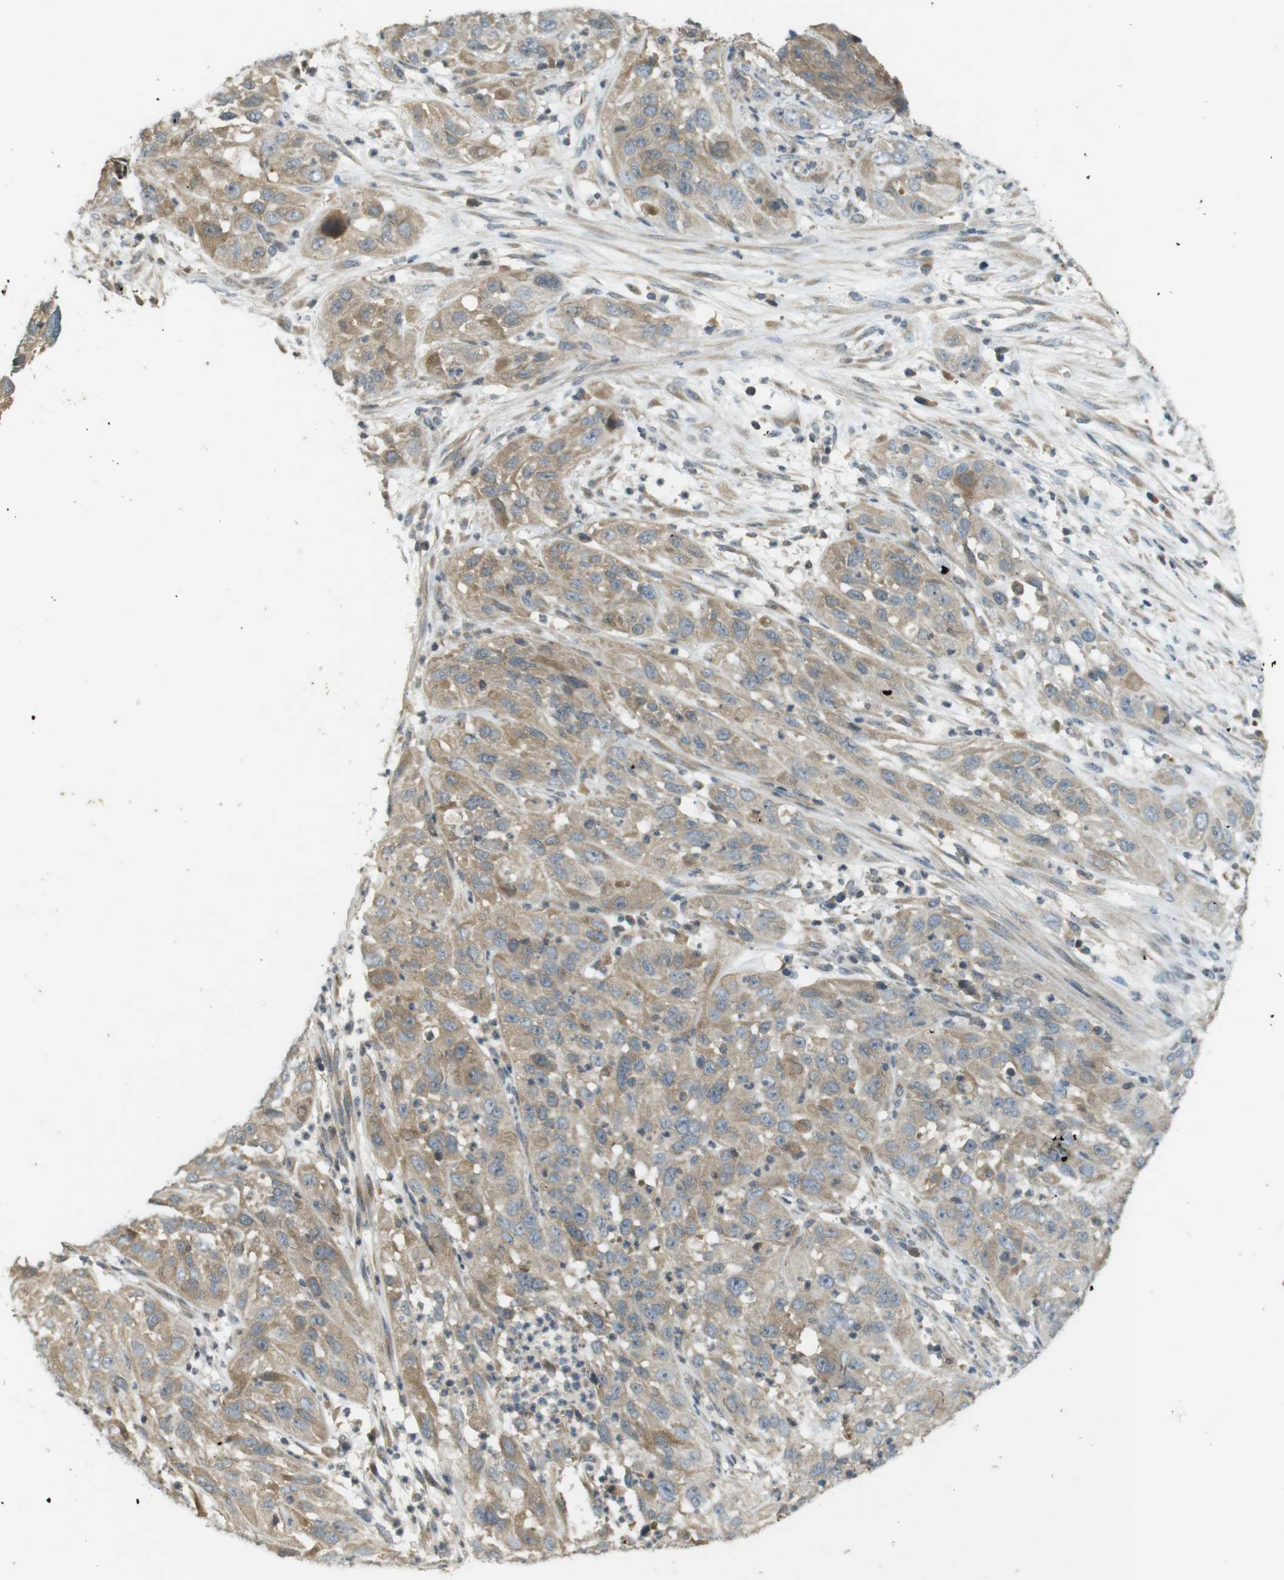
{"staining": {"intensity": "moderate", "quantity": ">75%", "location": "cytoplasmic/membranous"}, "tissue": "cervical cancer", "cell_type": "Tumor cells", "image_type": "cancer", "snomed": [{"axis": "morphology", "description": "Squamous cell carcinoma, NOS"}, {"axis": "topography", "description": "Cervix"}], "caption": "There is medium levels of moderate cytoplasmic/membranous positivity in tumor cells of squamous cell carcinoma (cervical), as demonstrated by immunohistochemical staining (brown color).", "gene": "CLTC", "patient": {"sex": "female", "age": 32}}